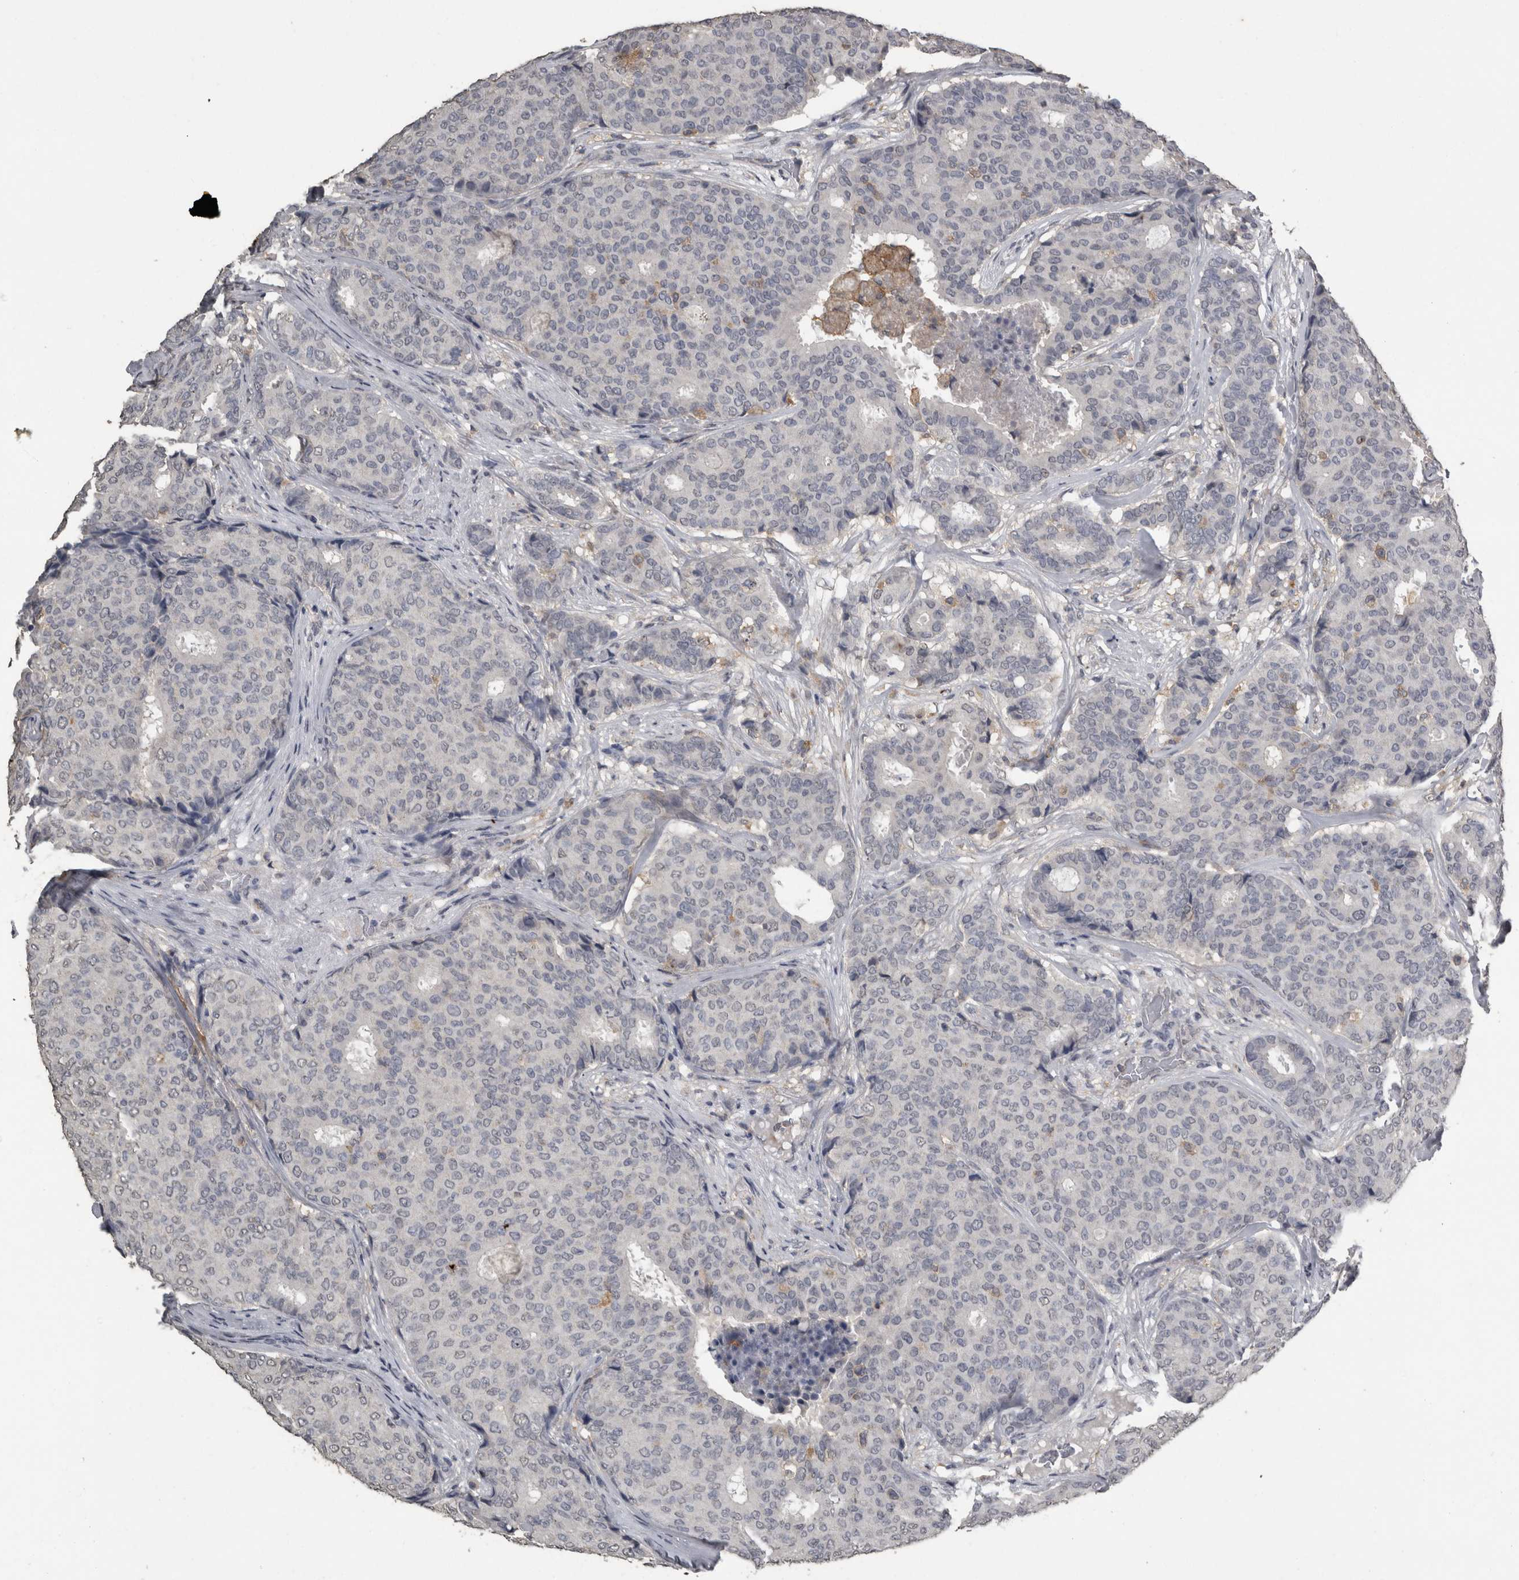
{"staining": {"intensity": "negative", "quantity": "none", "location": "none"}, "tissue": "breast cancer", "cell_type": "Tumor cells", "image_type": "cancer", "snomed": [{"axis": "morphology", "description": "Duct carcinoma"}, {"axis": "topography", "description": "Breast"}], "caption": "The photomicrograph demonstrates no significant staining in tumor cells of infiltrating ductal carcinoma (breast). (DAB immunohistochemistry with hematoxylin counter stain).", "gene": "PIK3AP1", "patient": {"sex": "female", "age": 75}}